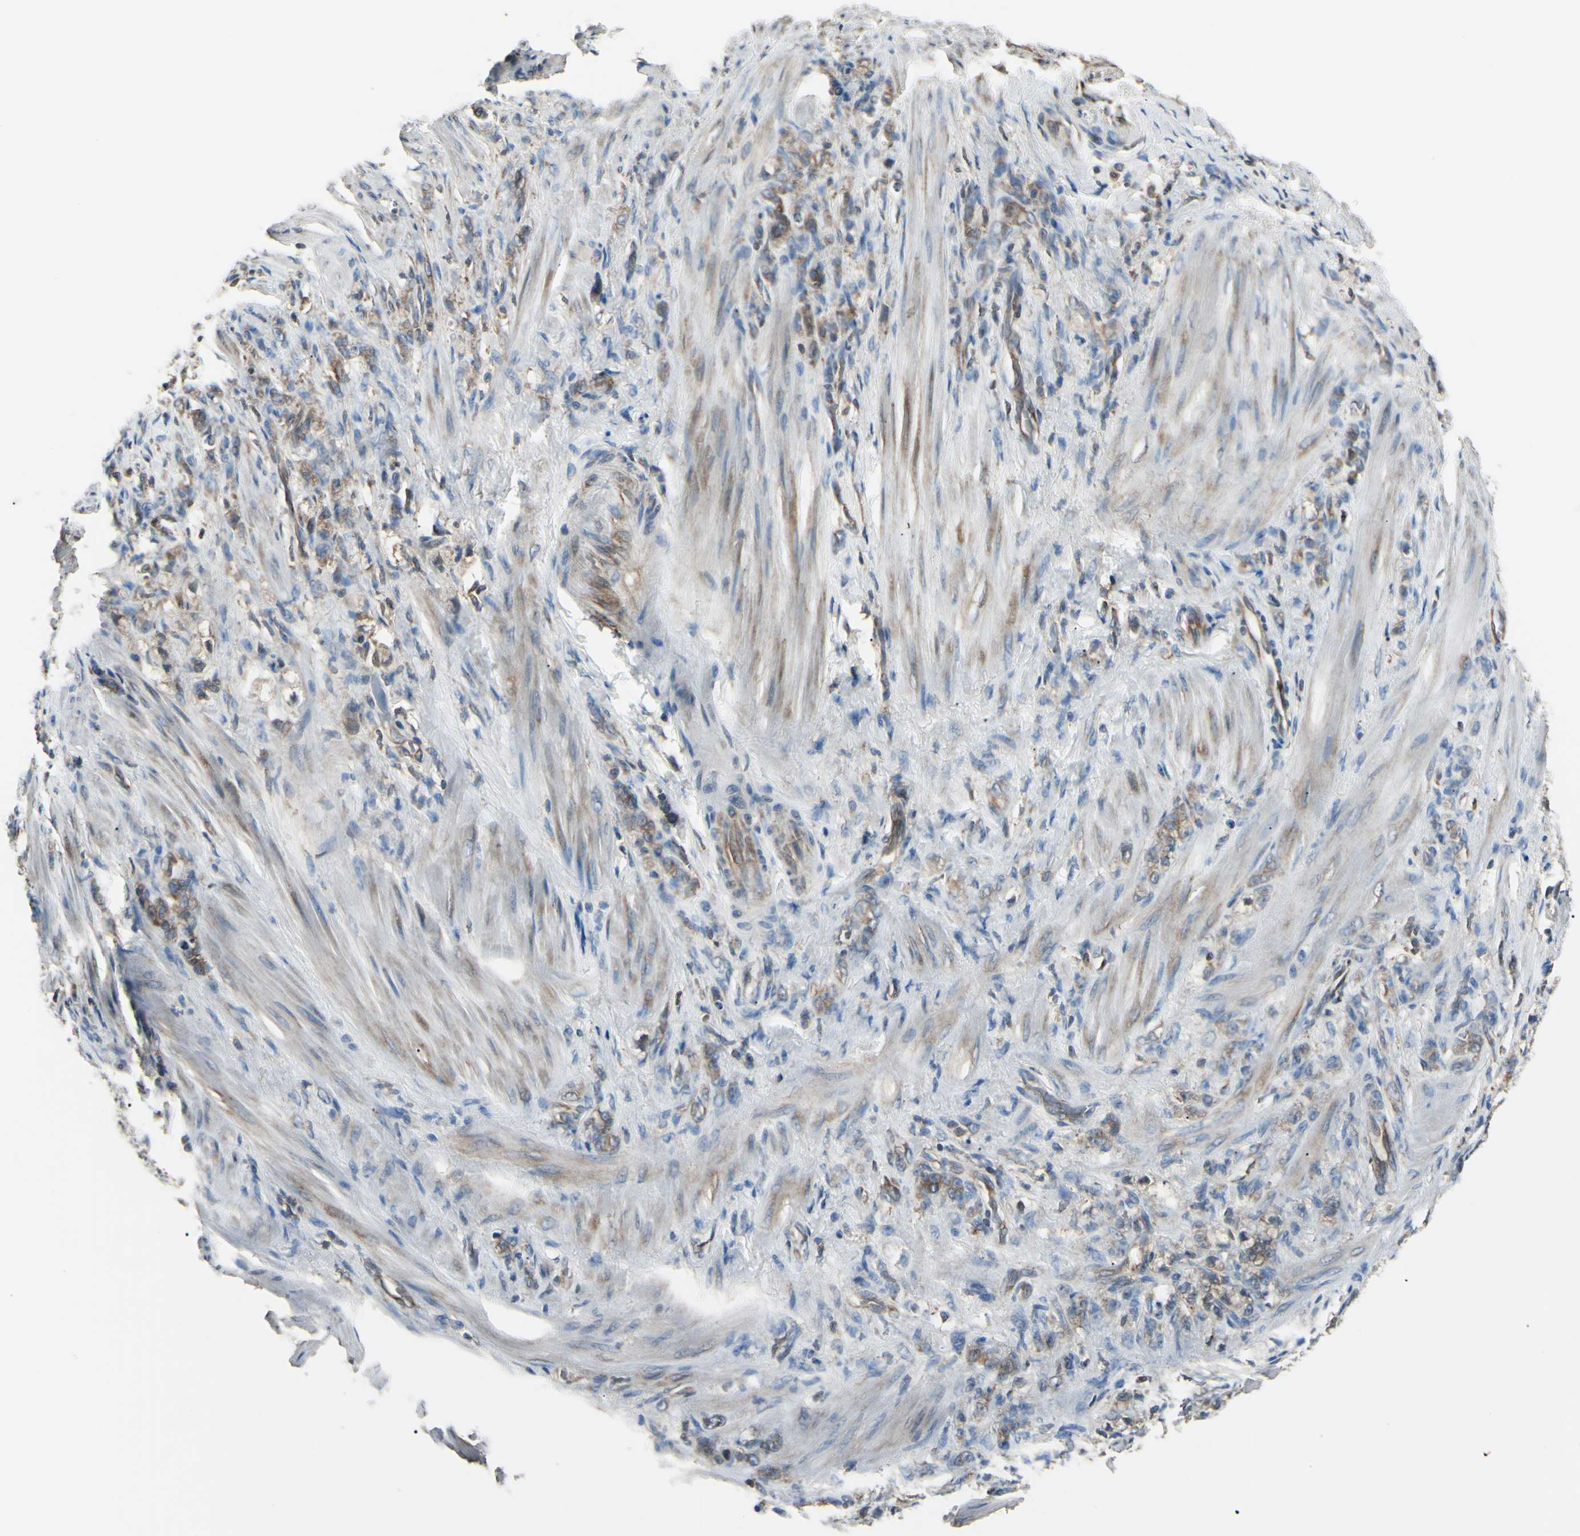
{"staining": {"intensity": "moderate", "quantity": "<25%", "location": "cytoplasmic/membranous"}, "tissue": "stomach cancer", "cell_type": "Tumor cells", "image_type": "cancer", "snomed": [{"axis": "morphology", "description": "Adenocarcinoma, NOS"}, {"axis": "topography", "description": "Stomach"}], "caption": "A brown stain highlights moderate cytoplasmic/membranous staining of a protein in human stomach adenocarcinoma tumor cells.", "gene": "MAPRE1", "patient": {"sex": "male", "age": 82}}